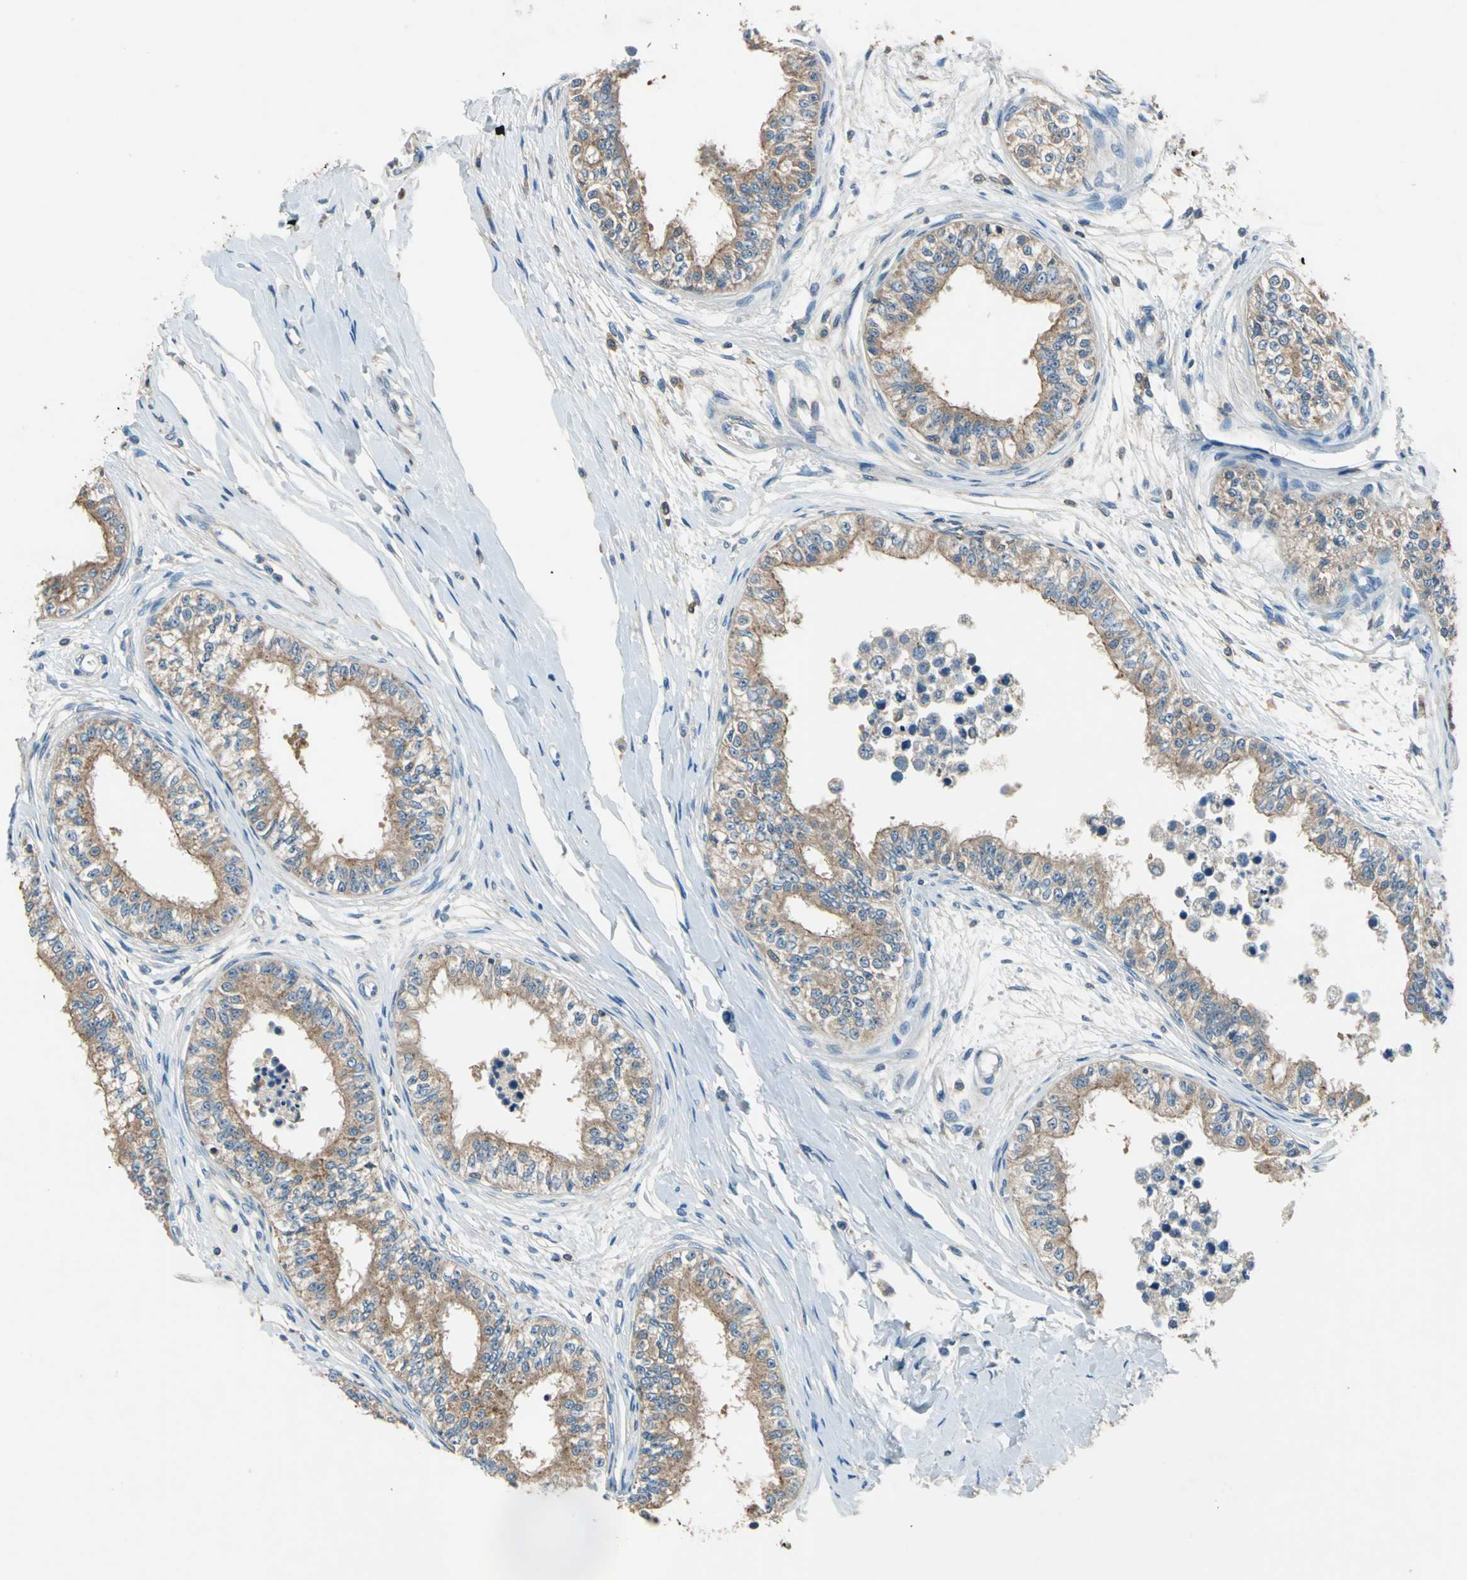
{"staining": {"intensity": "moderate", "quantity": ">75%", "location": "cytoplasmic/membranous"}, "tissue": "epididymis", "cell_type": "Glandular cells", "image_type": "normal", "snomed": [{"axis": "morphology", "description": "Normal tissue, NOS"}, {"axis": "morphology", "description": "Adenocarcinoma, metastatic, NOS"}, {"axis": "topography", "description": "Testis"}, {"axis": "topography", "description": "Epididymis"}], "caption": "Protein staining demonstrates moderate cytoplasmic/membranous expression in approximately >75% of glandular cells in unremarkable epididymis.", "gene": "PRKCA", "patient": {"sex": "male", "age": 26}}